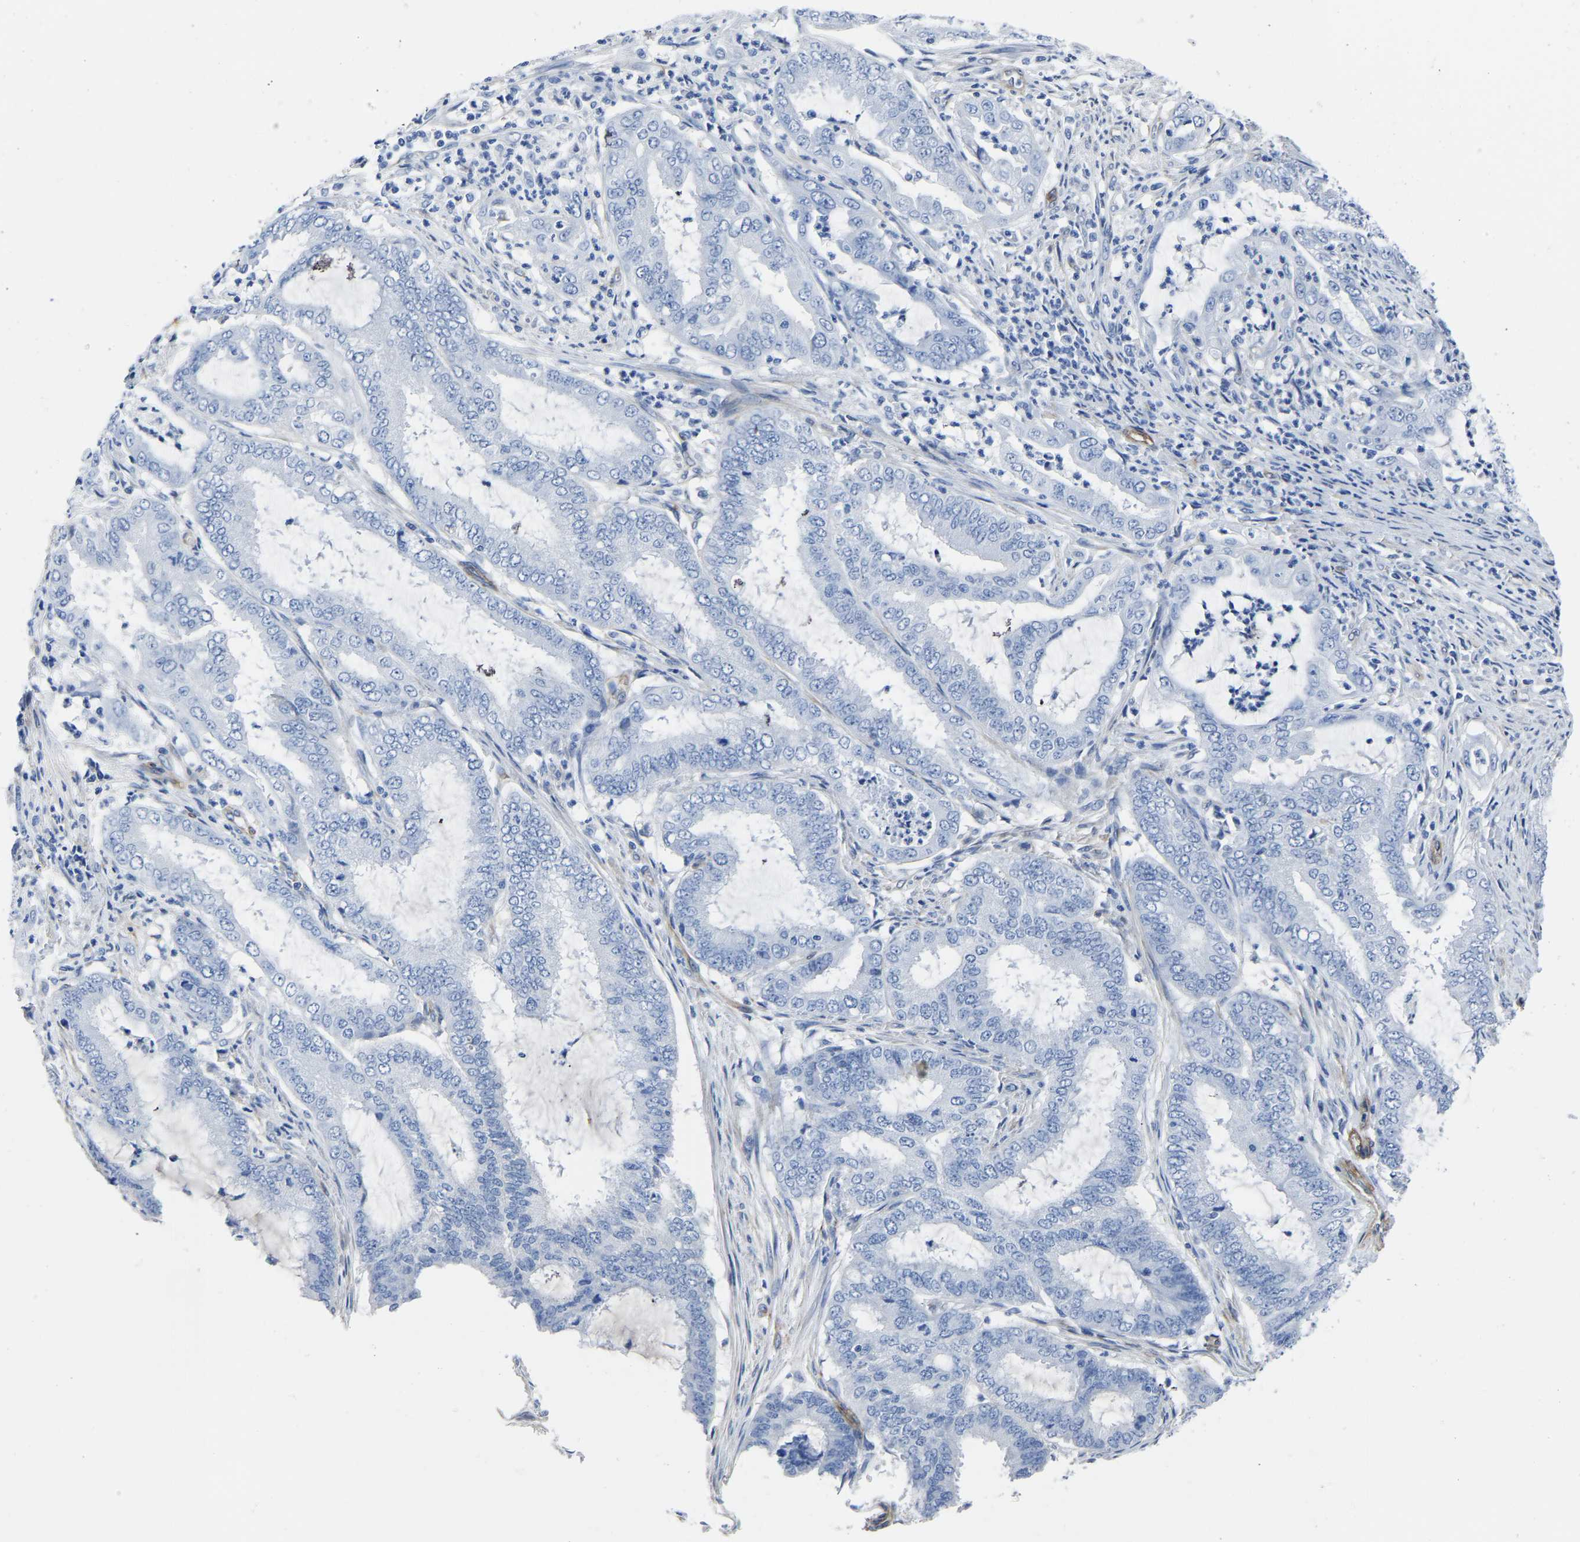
{"staining": {"intensity": "negative", "quantity": "none", "location": "none"}, "tissue": "endometrial cancer", "cell_type": "Tumor cells", "image_type": "cancer", "snomed": [{"axis": "morphology", "description": "Adenocarcinoma, NOS"}, {"axis": "topography", "description": "Endometrium"}], "caption": "Endometrial adenocarcinoma stained for a protein using immunohistochemistry (IHC) demonstrates no expression tumor cells.", "gene": "SLC45A3", "patient": {"sex": "female", "age": 51}}